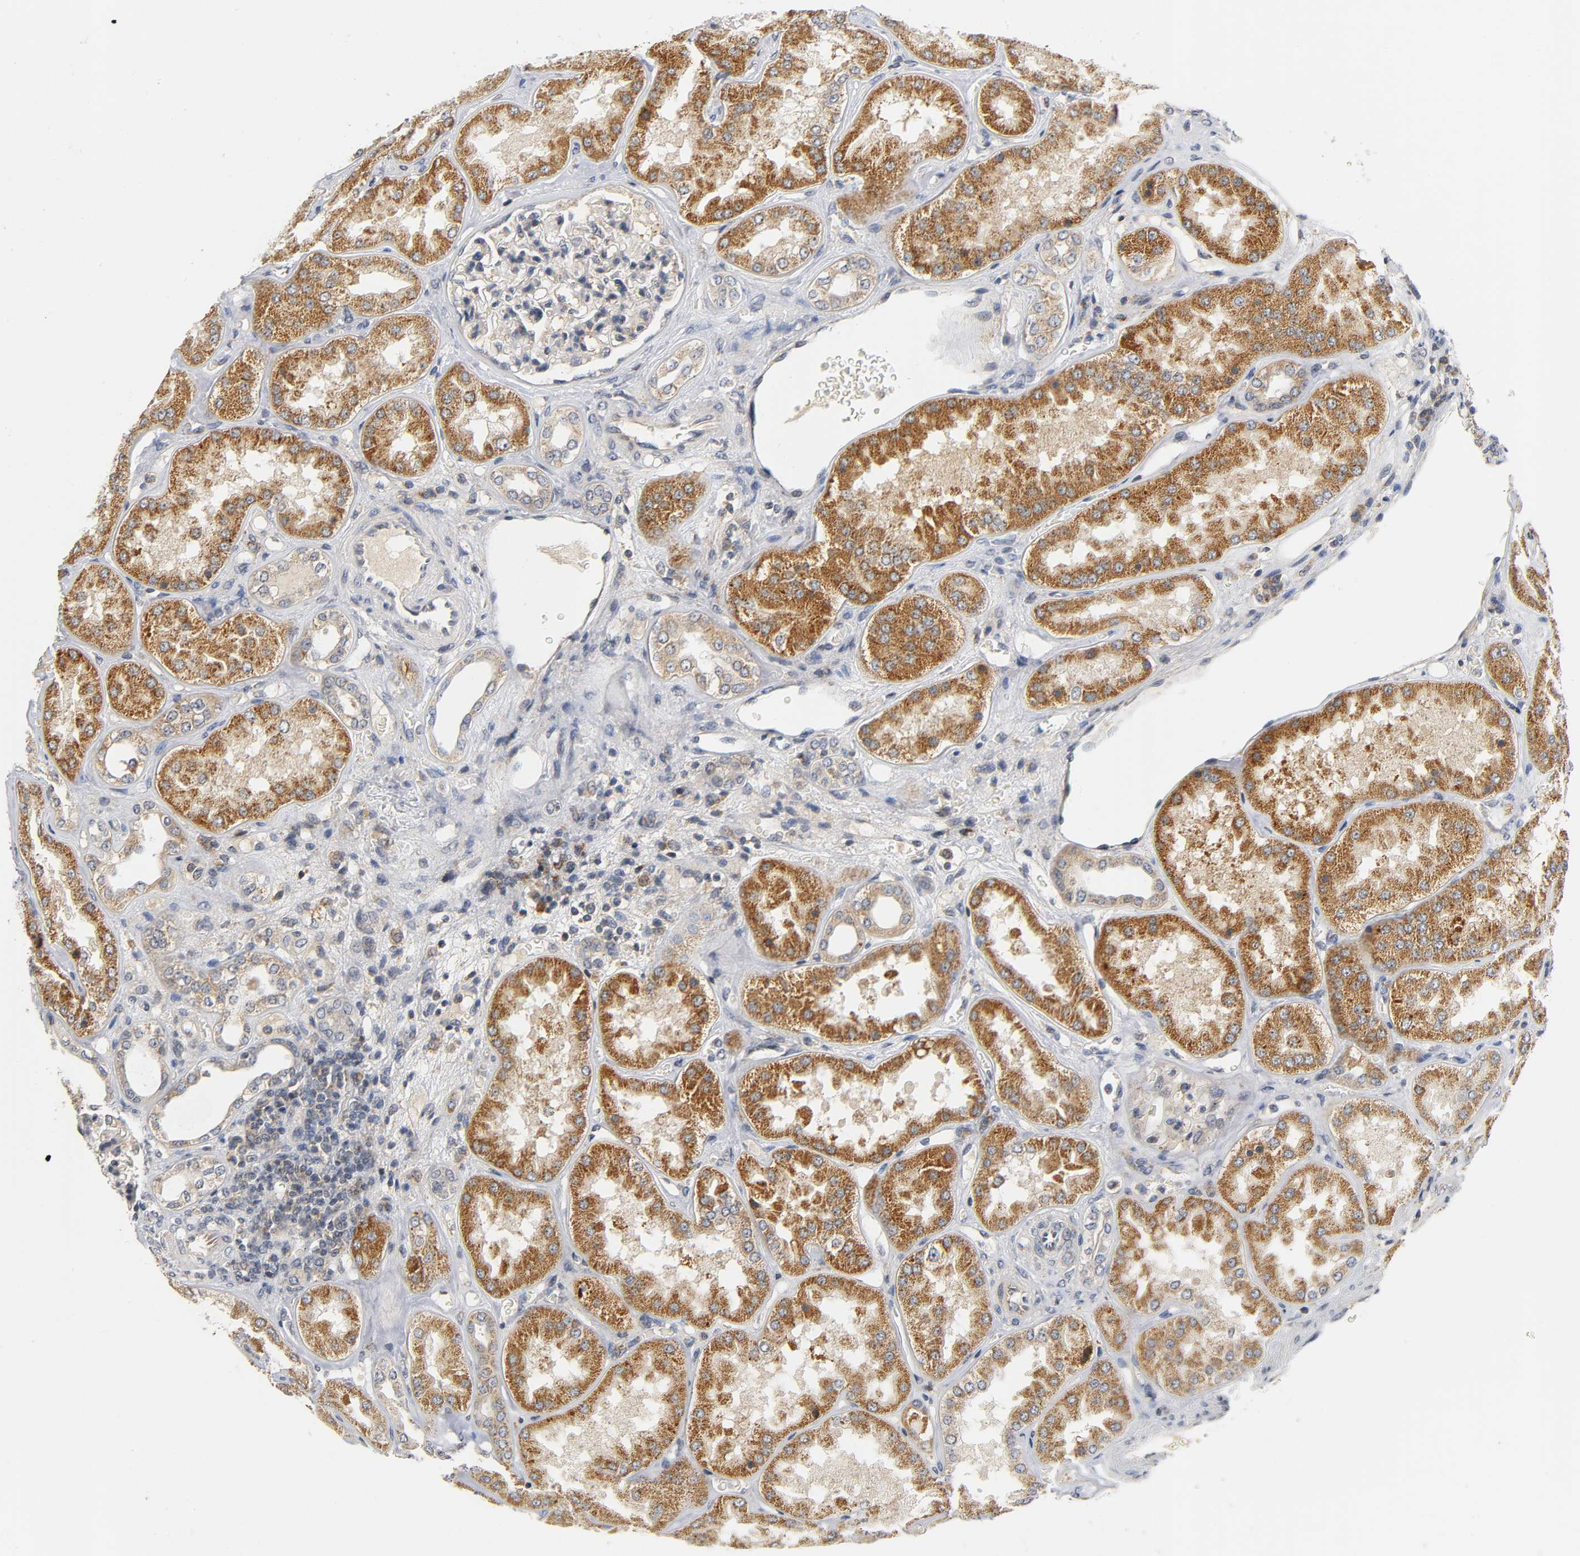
{"staining": {"intensity": "negative", "quantity": "none", "location": "none"}, "tissue": "kidney", "cell_type": "Cells in glomeruli", "image_type": "normal", "snomed": [{"axis": "morphology", "description": "Normal tissue, NOS"}, {"axis": "topography", "description": "Kidney"}], "caption": "Cells in glomeruli are negative for protein expression in unremarkable human kidney. (DAB immunohistochemistry (IHC) with hematoxylin counter stain).", "gene": "NRP1", "patient": {"sex": "female", "age": 56}}